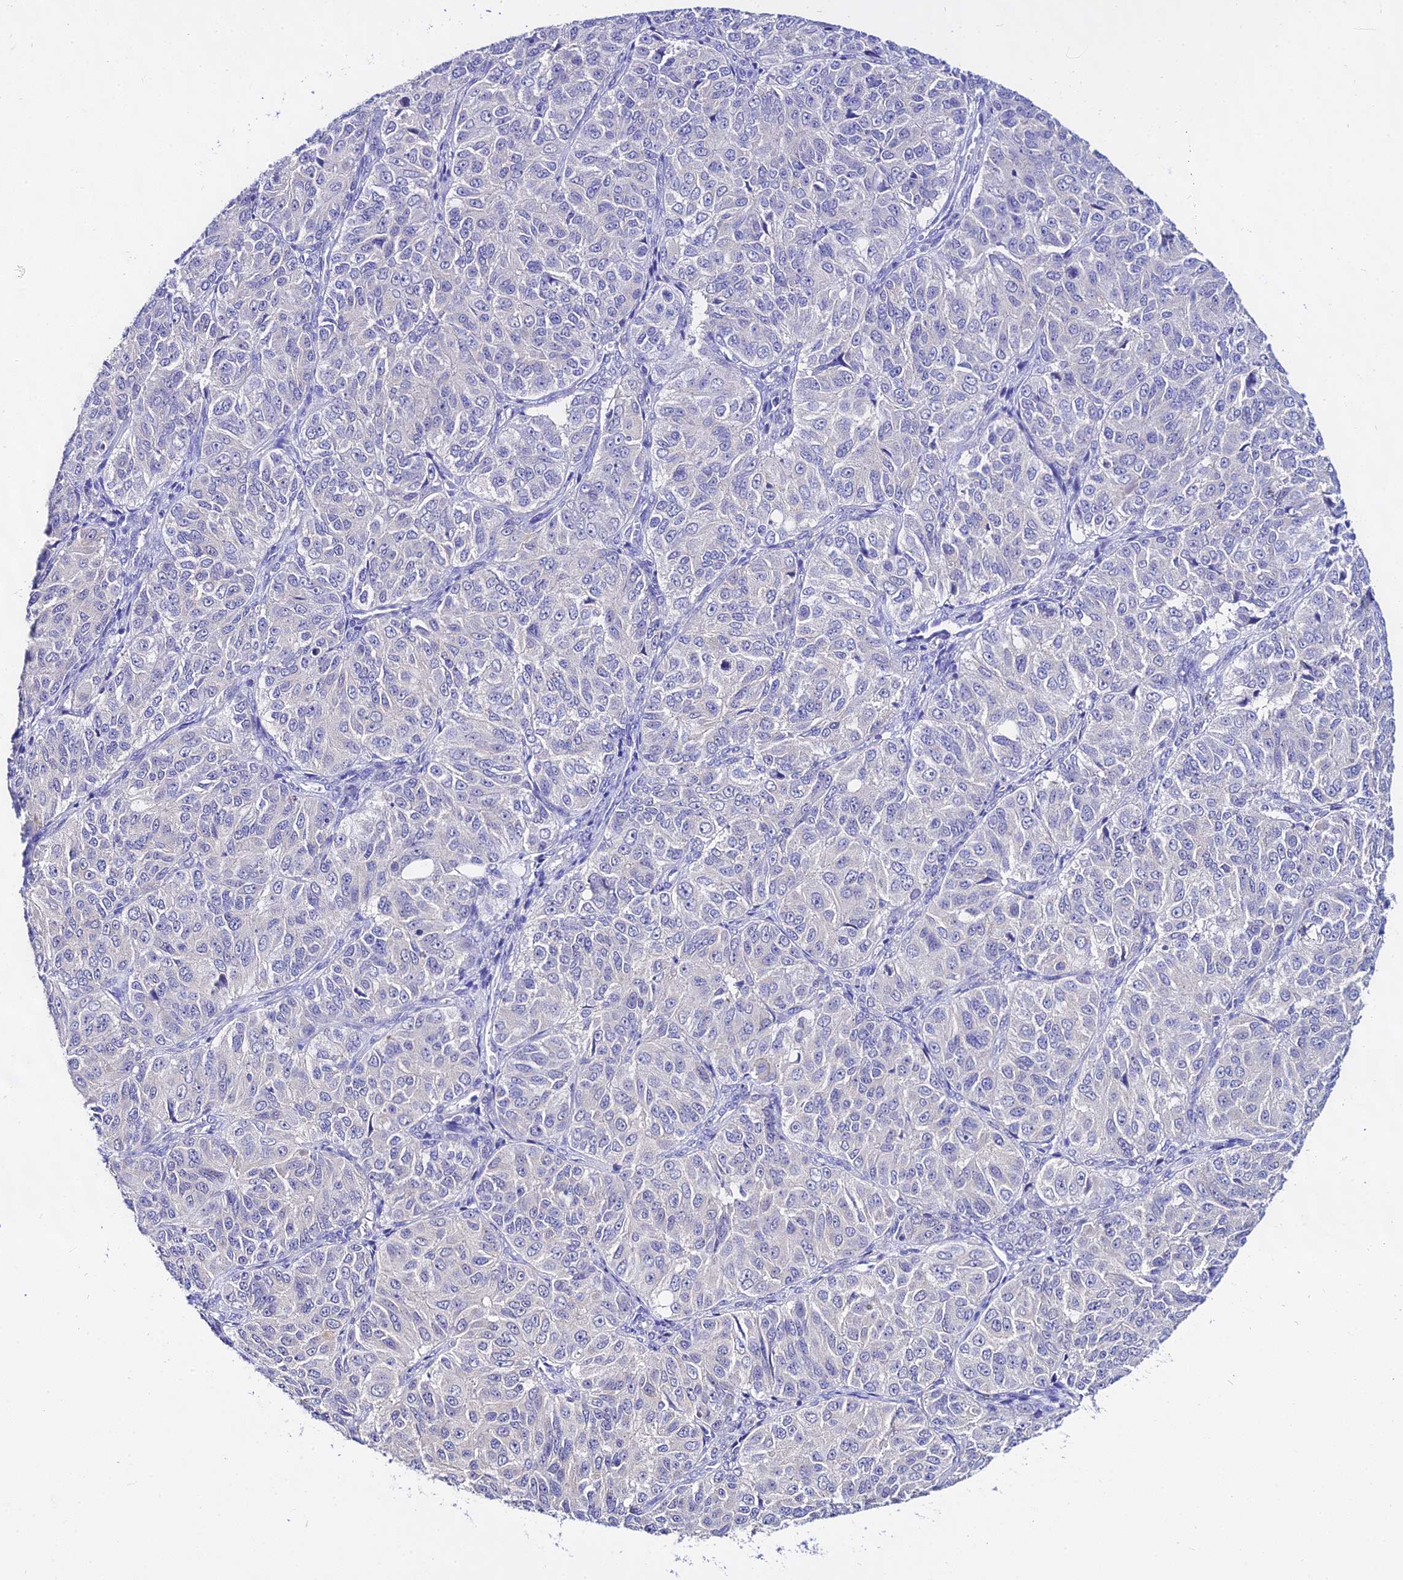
{"staining": {"intensity": "negative", "quantity": "none", "location": "none"}, "tissue": "ovarian cancer", "cell_type": "Tumor cells", "image_type": "cancer", "snomed": [{"axis": "morphology", "description": "Carcinoma, endometroid"}, {"axis": "topography", "description": "Ovary"}], "caption": "The micrograph reveals no significant positivity in tumor cells of ovarian cancer.", "gene": "ATG16L2", "patient": {"sex": "female", "age": 51}}